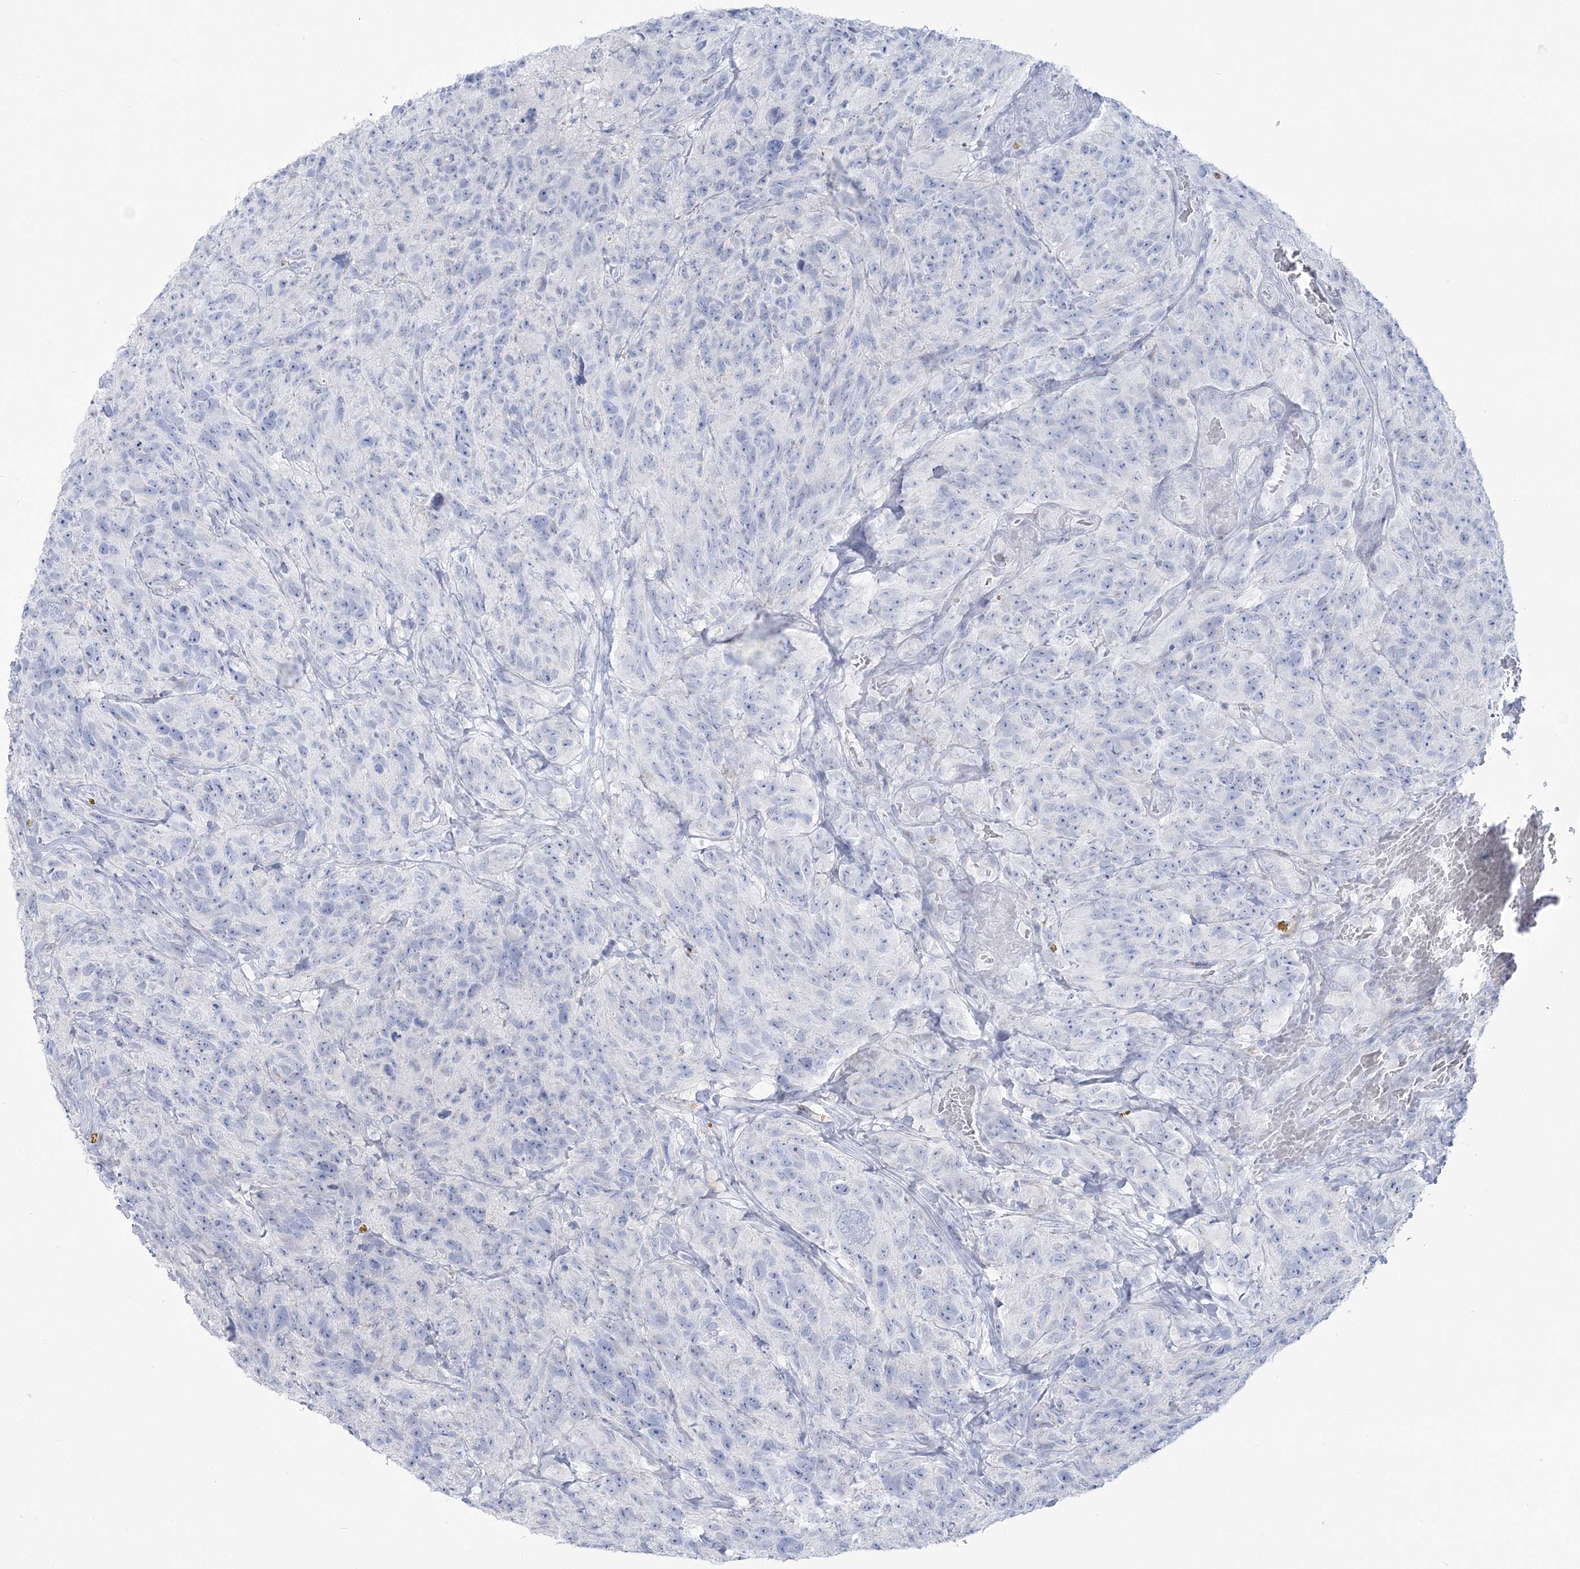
{"staining": {"intensity": "negative", "quantity": "none", "location": "none"}, "tissue": "glioma", "cell_type": "Tumor cells", "image_type": "cancer", "snomed": [{"axis": "morphology", "description": "Glioma, malignant, High grade"}, {"axis": "topography", "description": "Brain"}], "caption": "The image demonstrates no significant expression in tumor cells of glioma.", "gene": "ZNF843", "patient": {"sex": "male", "age": 69}}